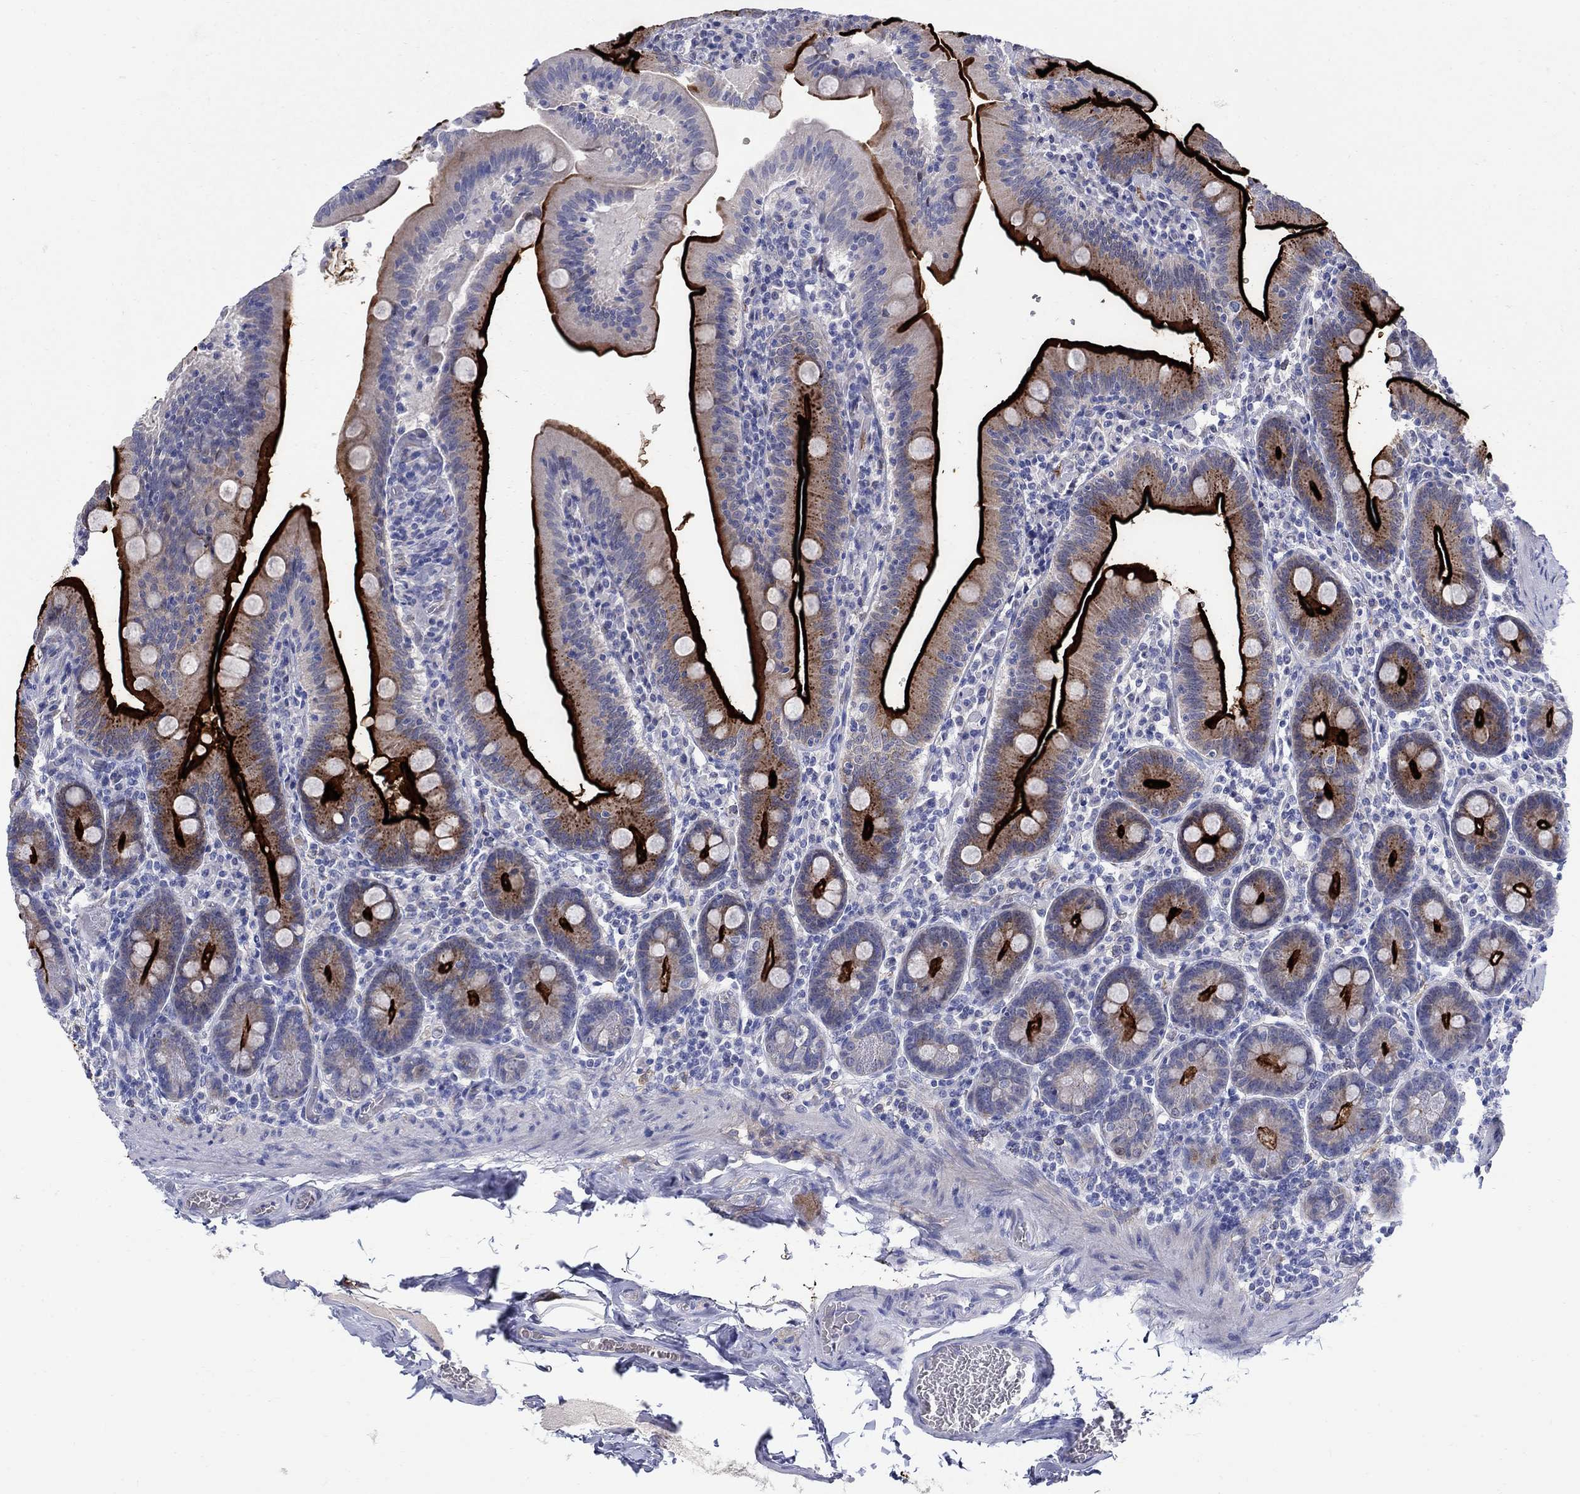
{"staining": {"intensity": "strong", "quantity": ">75%", "location": "cytoplasmic/membranous"}, "tissue": "small intestine", "cell_type": "Glandular cells", "image_type": "normal", "snomed": [{"axis": "morphology", "description": "Normal tissue, NOS"}, {"axis": "topography", "description": "Small intestine"}], "caption": "Strong cytoplasmic/membranous protein staining is appreciated in approximately >75% of glandular cells in small intestine. Immunohistochemistry (ihc) stains the protein of interest in brown and the nuclei are stained blue.", "gene": "REEP2", "patient": {"sex": "male", "age": 37}}